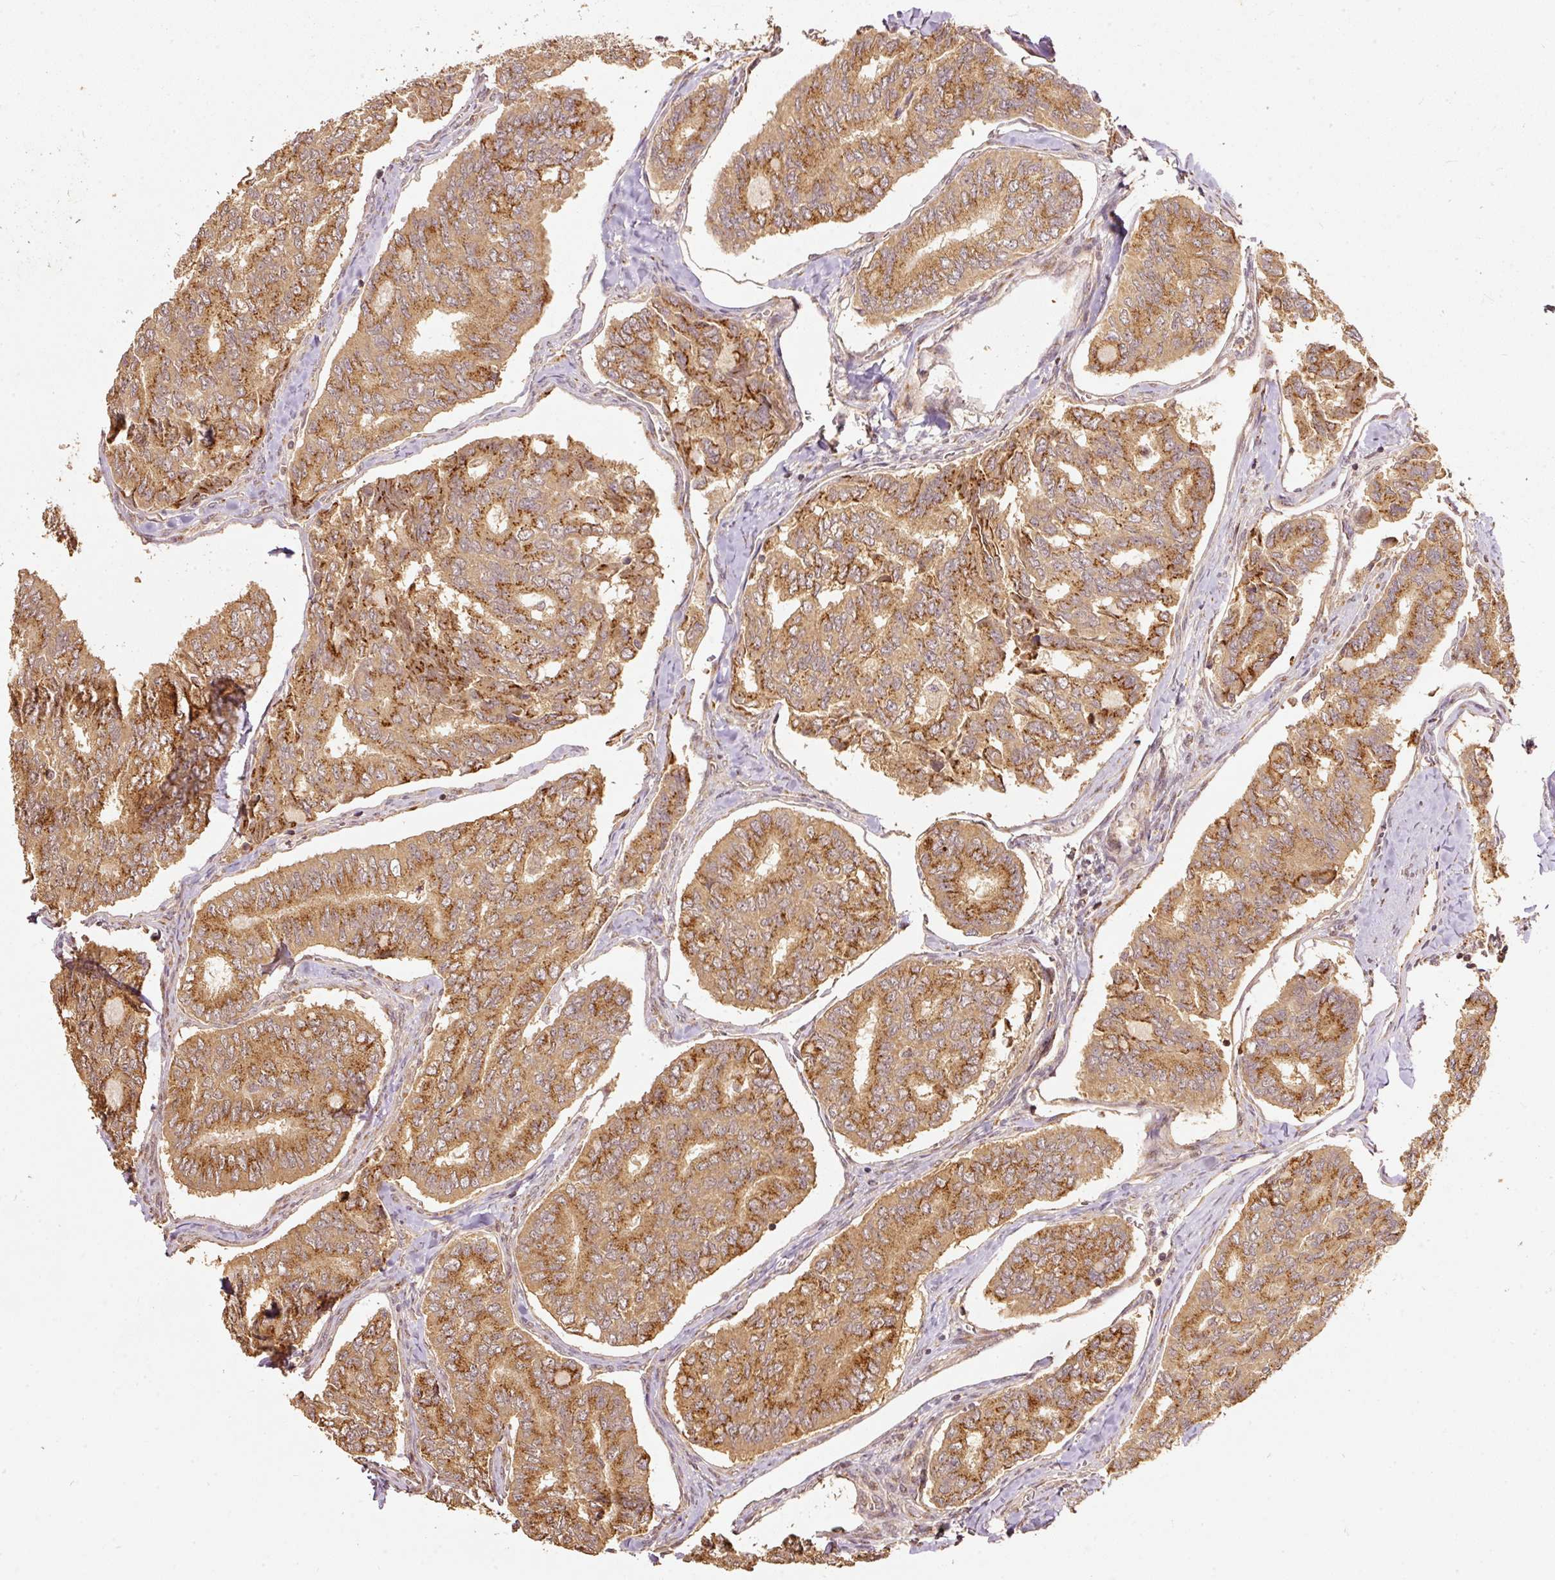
{"staining": {"intensity": "moderate", "quantity": ">75%", "location": "cytoplasmic/membranous"}, "tissue": "thyroid cancer", "cell_type": "Tumor cells", "image_type": "cancer", "snomed": [{"axis": "morphology", "description": "Papillary adenocarcinoma, NOS"}, {"axis": "topography", "description": "Thyroid gland"}], "caption": "Immunohistochemical staining of thyroid cancer shows medium levels of moderate cytoplasmic/membranous protein expression in approximately >75% of tumor cells.", "gene": "FUT8", "patient": {"sex": "female", "age": 35}}